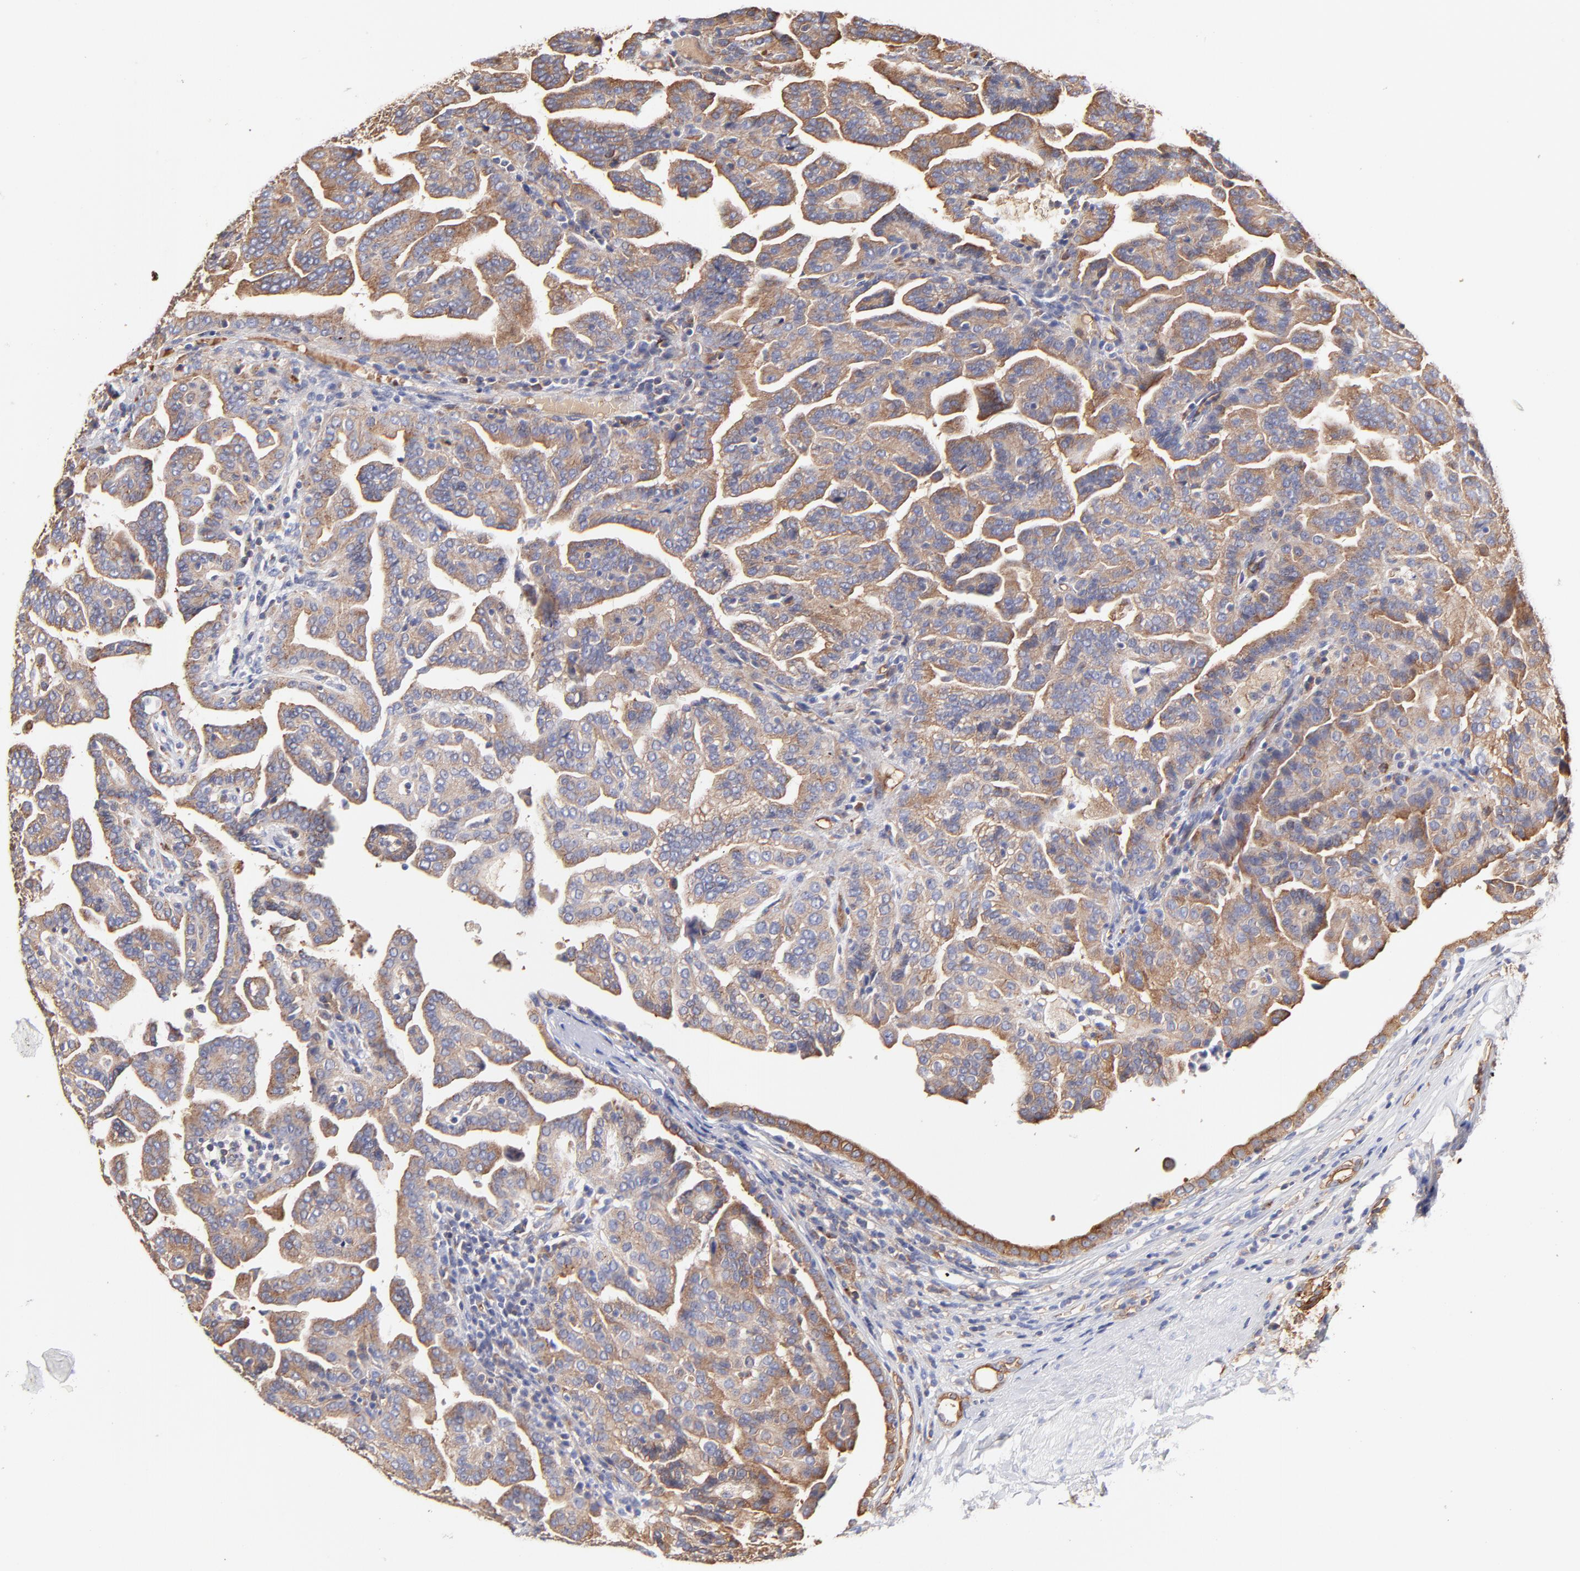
{"staining": {"intensity": "moderate", "quantity": "25%-75%", "location": "cytoplasmic/membranous"}, "tissue": "renal cancer", "cell_type": "Tumor cells", "image_type": "cancer", "snomed": [{"axis": "morphology", "description": "Adenocarcinoma, NOS"}, {"axis": "topography", "description": "Kidney"}], "caption": "A photomicrograph showing moderate cytoplasmic/membranous staining in approximately 25%-75% of tumor cells in renal cancer (adenocarcinoma), as visualized by brown immunohistochemical staining.", "gene": "CD2AP", "patient": {"sex": "male", "age": 61}}